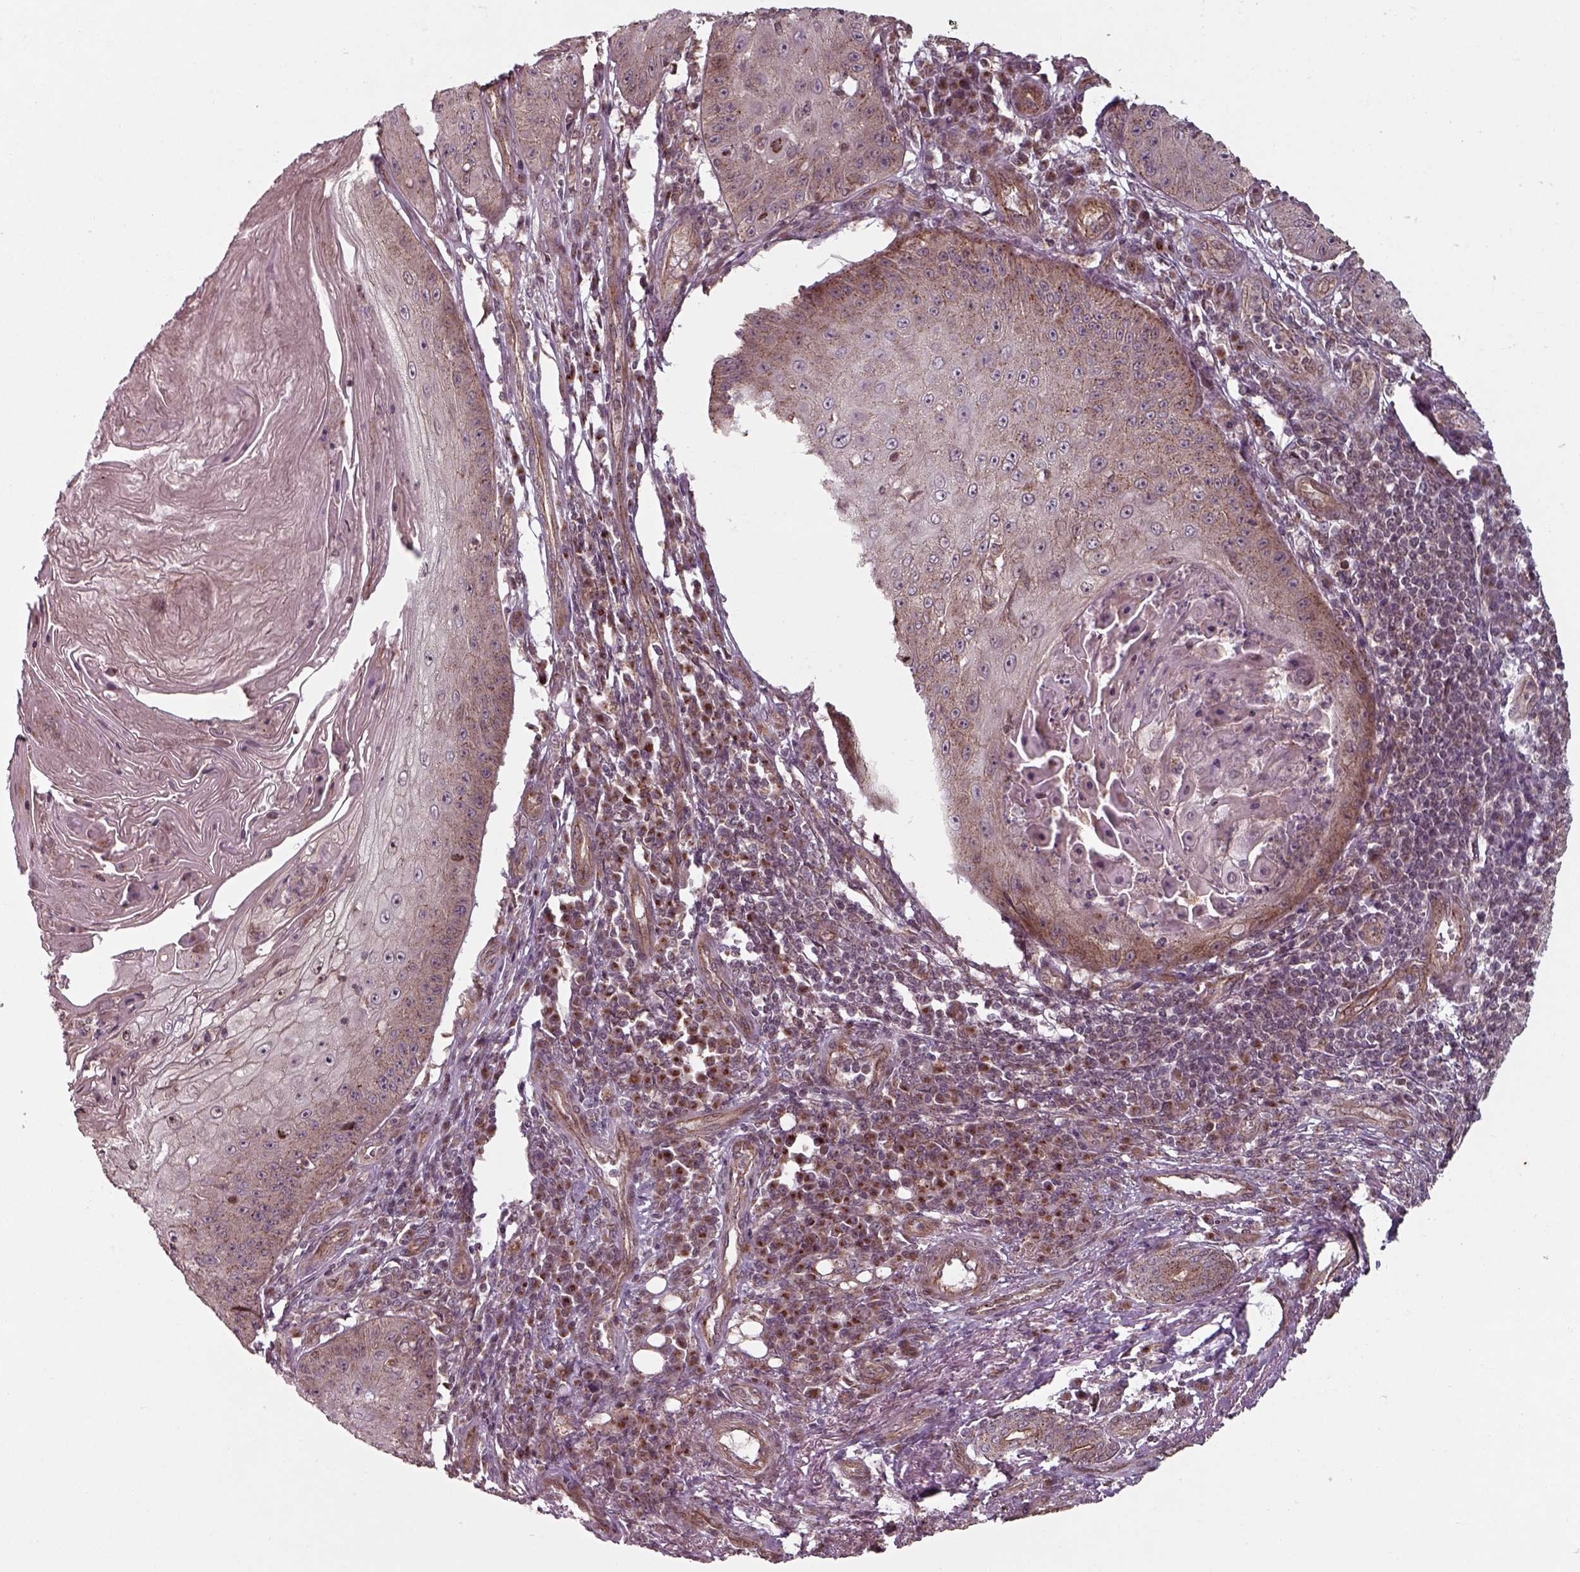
{"staining": {"intensity": "weak", "quantity": "25%-75%", "location": "cytoplasmic/membranous"}, "tissue": "skin cancer", "cell_type": "Tumor cells", "image_type": "cancer", "snomed": [{"axis": "morphology", "description": "Squamous cell carcinoma, NOS"}, {"axis": "topography", "description": "Skin"}], "caption": "IHC (DAB) staining of squamous cell carcinoma (skin) demonstrates weak cytoplasmic/membranous protein staining in approximately 25%-75% of tumor cells. Using DAB (3,3'-diaminobenzidine) (brown) and hematoxylin (blue) stains, captured at high magnification using brightfield microscopy.", "gene": "CHMP3", "patient": {"sex": "male", "age": 70}}